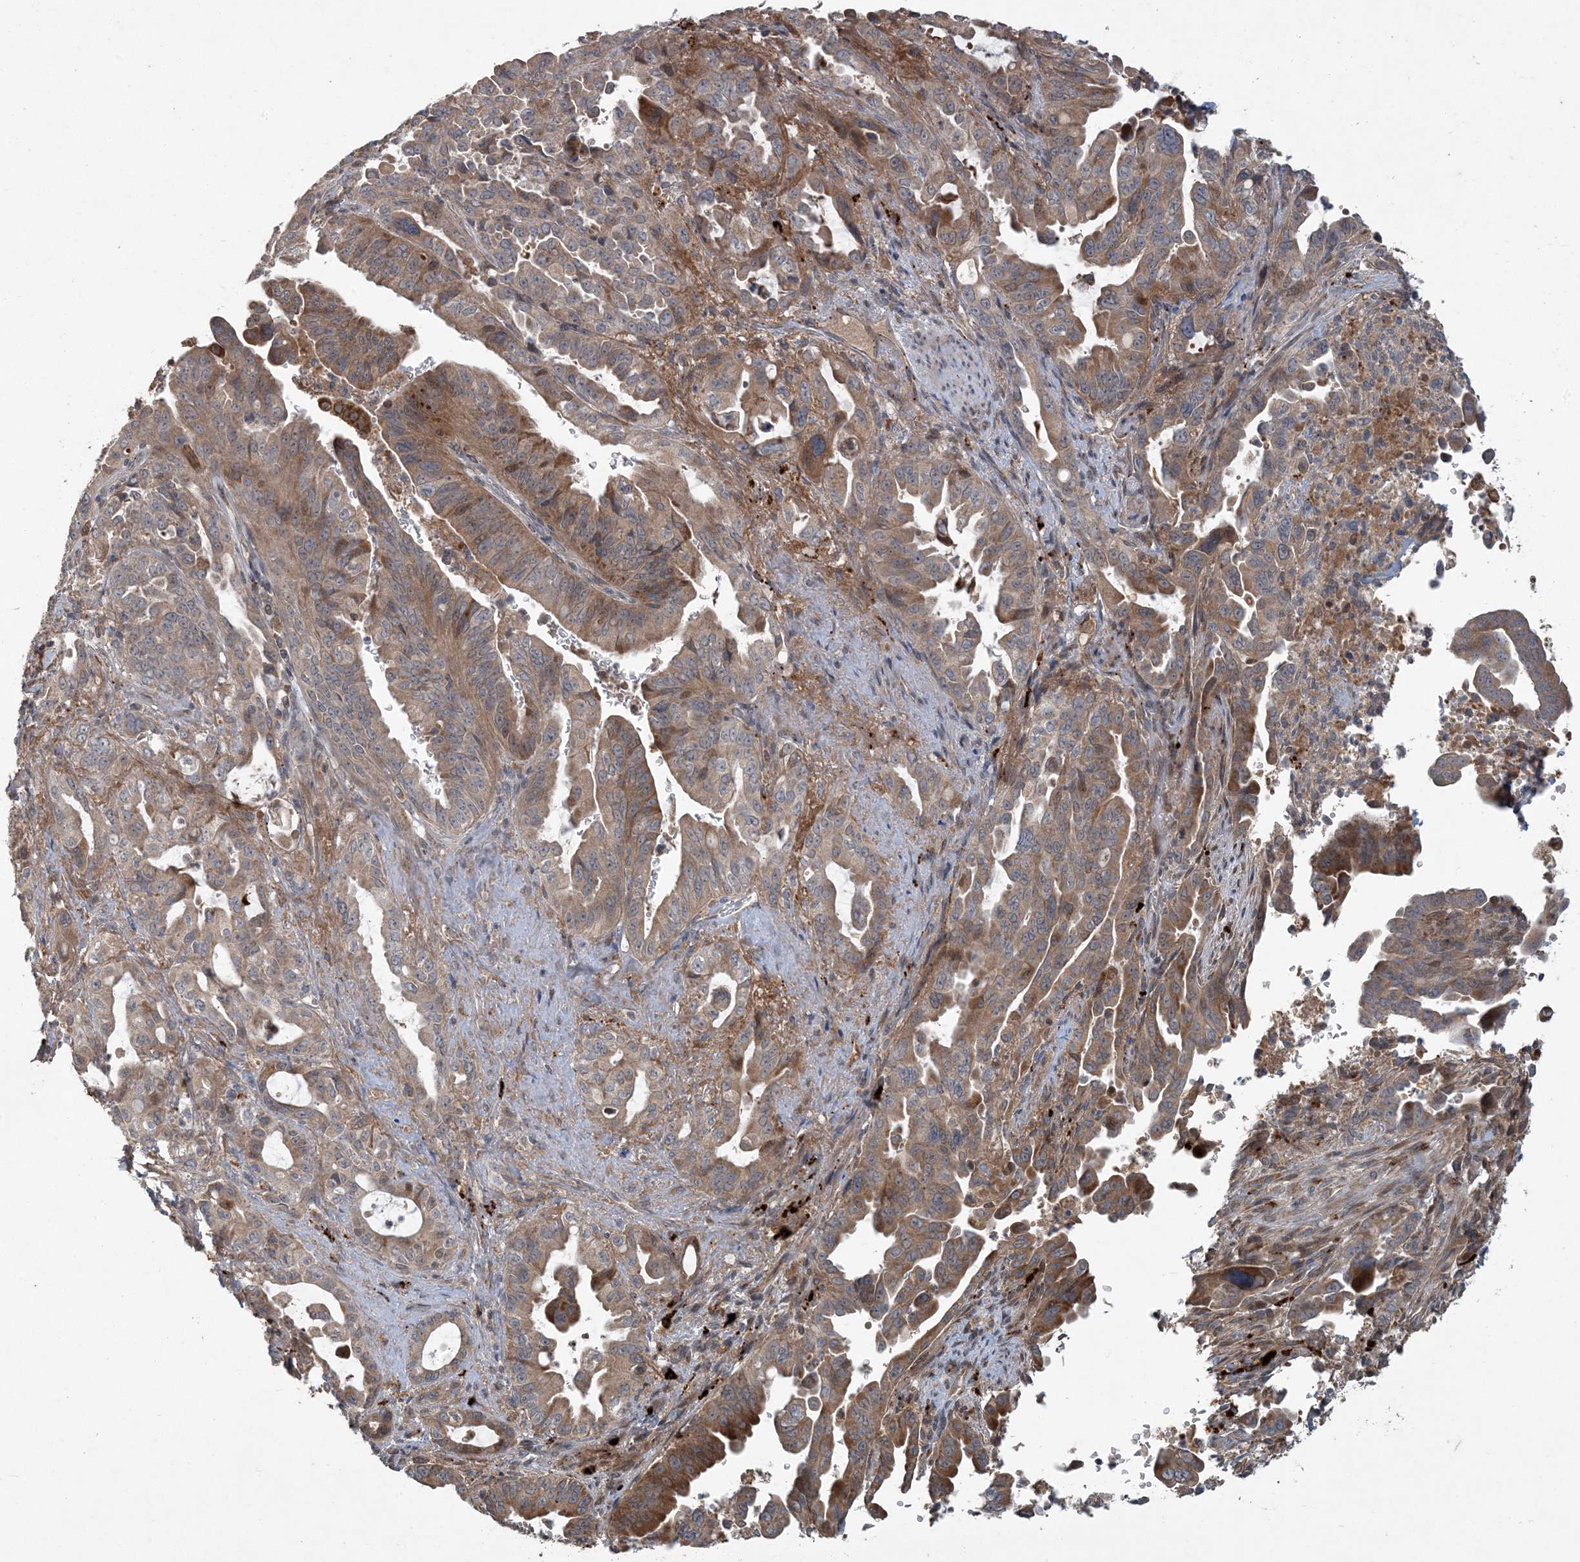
{"staining": {"intensity": "moderate", "quantity": ">75%", "location": "cytoplasmic/membranous"}, "tissue": "pancreatic cancer", "cell_type": "Tumor cells", "image_type": "cancer", "snomed": [{"axis": "morphology", "description": "Adenocarcinoma, NOS"}, {"axis": "topography", "description": "Pancreas"}], "caption": "Protein staining demonstrates moderate cytoplasmic/membranous staining in approximately >75% of tumor cells in adenocarcinoma (pancreatic). (IHC, brightfield microscopy, high magnification).", "gene": "LTN1", "patient": {"sex": "male", "age": 70}}